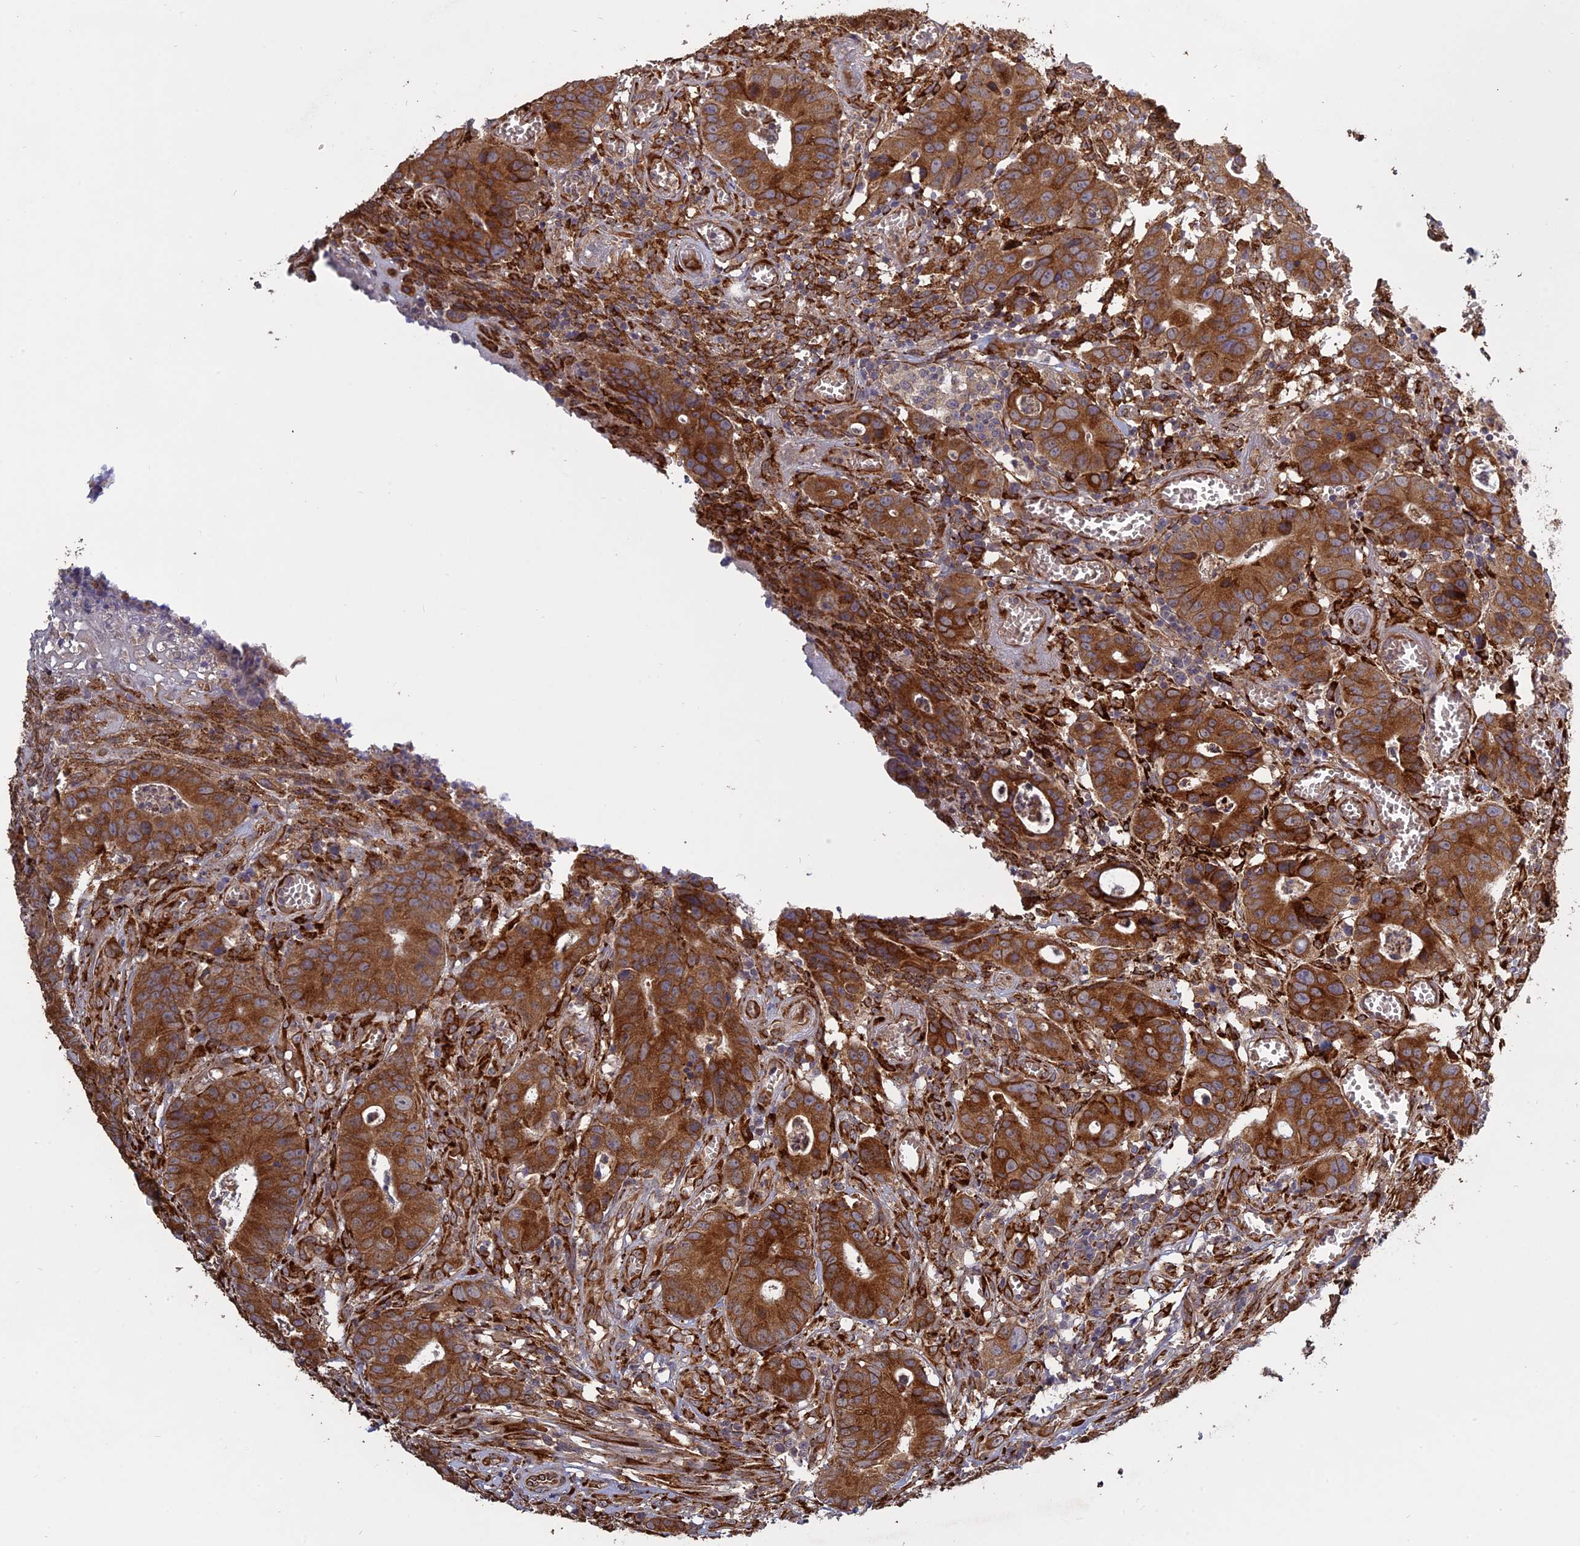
{"staining": {"intensity": "strong", "quantity": ">75%", "location": "cytoplasmic/membranous"}, "tissue": "colorectal cancer", "cell_type": "Tumor cells", "image_type": "cancer", "snomed": [{"axis": "morphology", "description": "Adenocarcinoma, NOS"}, {"axis": "topography", "description": "Colon"}], "caption": "This is an image of immunohistochemistry (IHC) staining of colorectal adenocarcinoma, which shows strong staining in the cytoplasmic/membranous of tumor cells.", "gene": "PPIC", "patient": {"sex": "female", "age": 57}}